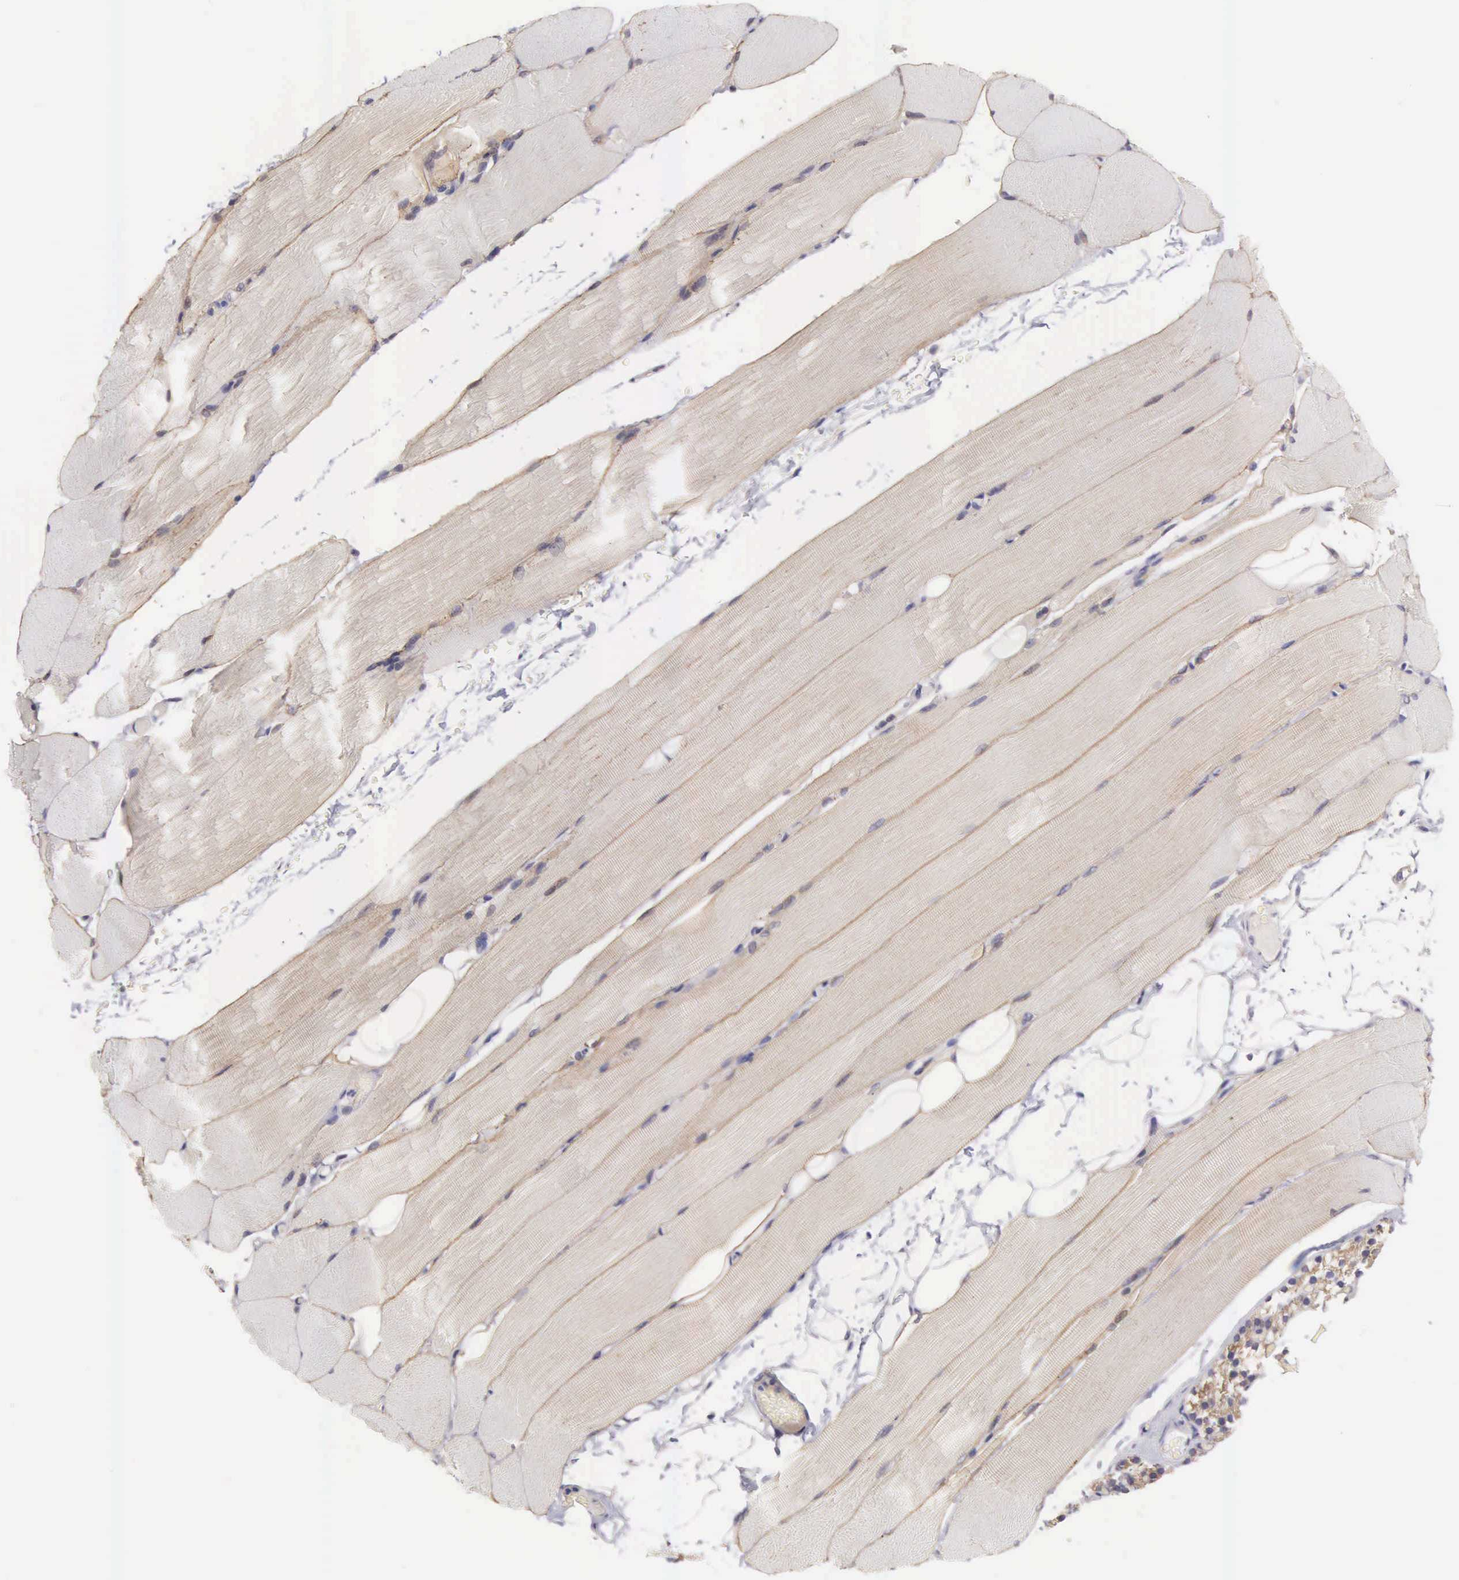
{"staining": {"intensity": "weak", "quantity": "25%-75%", "location": "cytoplasmic/membranous"}, "tissue": "skeletal muscle", "cell_type": "Myocytes", "image_type": "normal", "snomed": [{"axis": "morphology", "description": "Normal tissue, NOS"}, {"axis": "topography", "description": "Skeletal muscle"}, {"axis": "topography", "description": "Parathyroid gland"}], "caption": "DAB (3,3'-diaminobenzidine) immunohistochemical staining of benign skeletal muscle shows weak cytoplasmic/membranous protein staining in approximately 25%-75% of myocytes.", "gene": "TXLNG", "patient": {"sex": "female", "age": 37}}